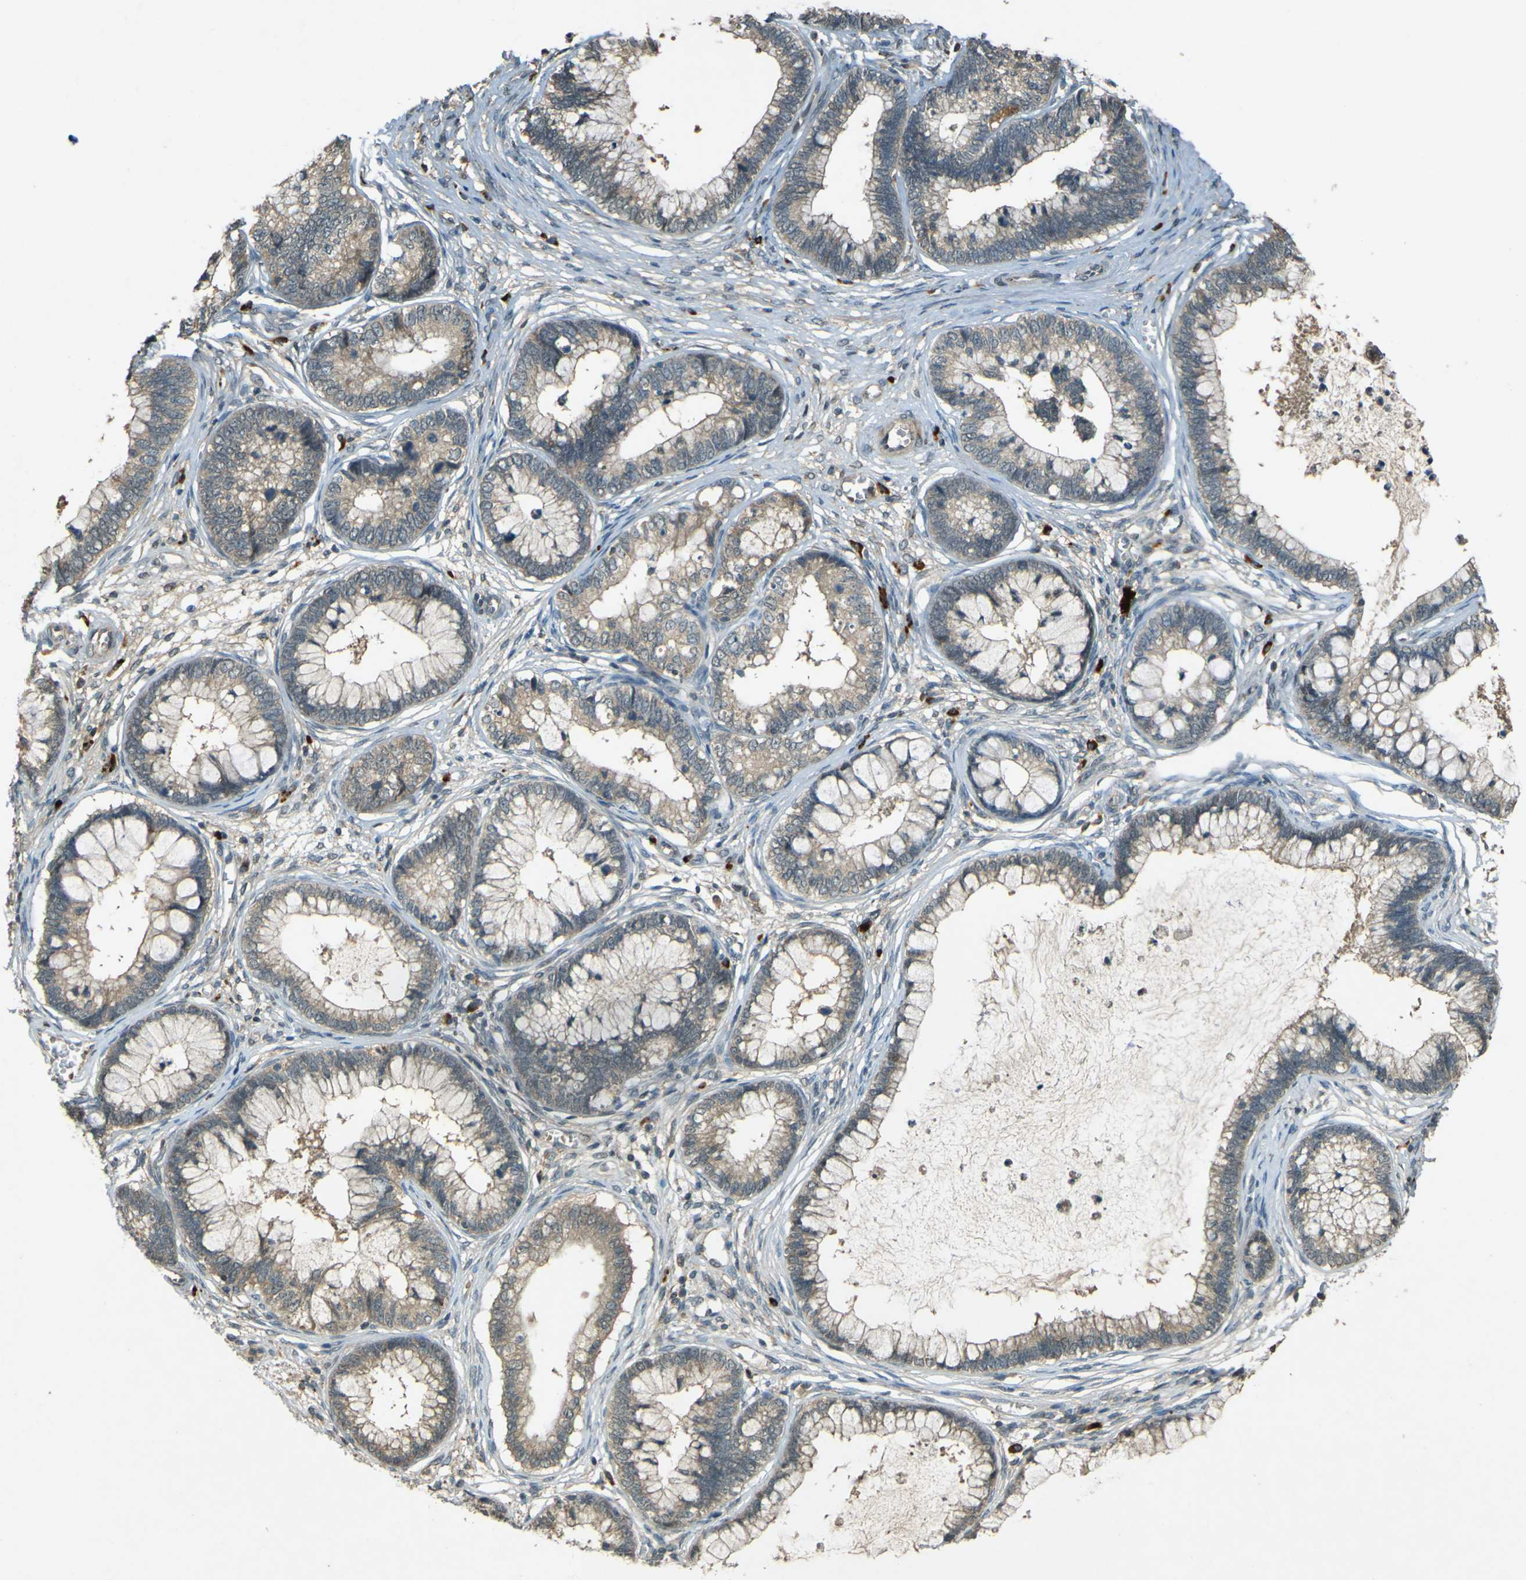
{"staining": {"intensity": "weak", "quantity": ">75%", "location": "cytoplasmic/membranous"}, "tissue": "cervical cancer", "cell_type": "Tumor cells", "image_type": "cancer", "snomed": [{"axis": "morphology", "description": "Adenocarcinoma, NOS"}, {"axis": "topography", "description": "Cervix"}], "caption": "Immunohistochemistry (IHC) (DAB (3,3'-diaminobenzidine)) staining of human cervical cancer (adenocarcinoma) demonstrates weak cytoplasmic/membranous protein positivity in about >75% of tumor cells.", "gene": "MPDZ", "patient": {"sex": "female", "age": 44}}